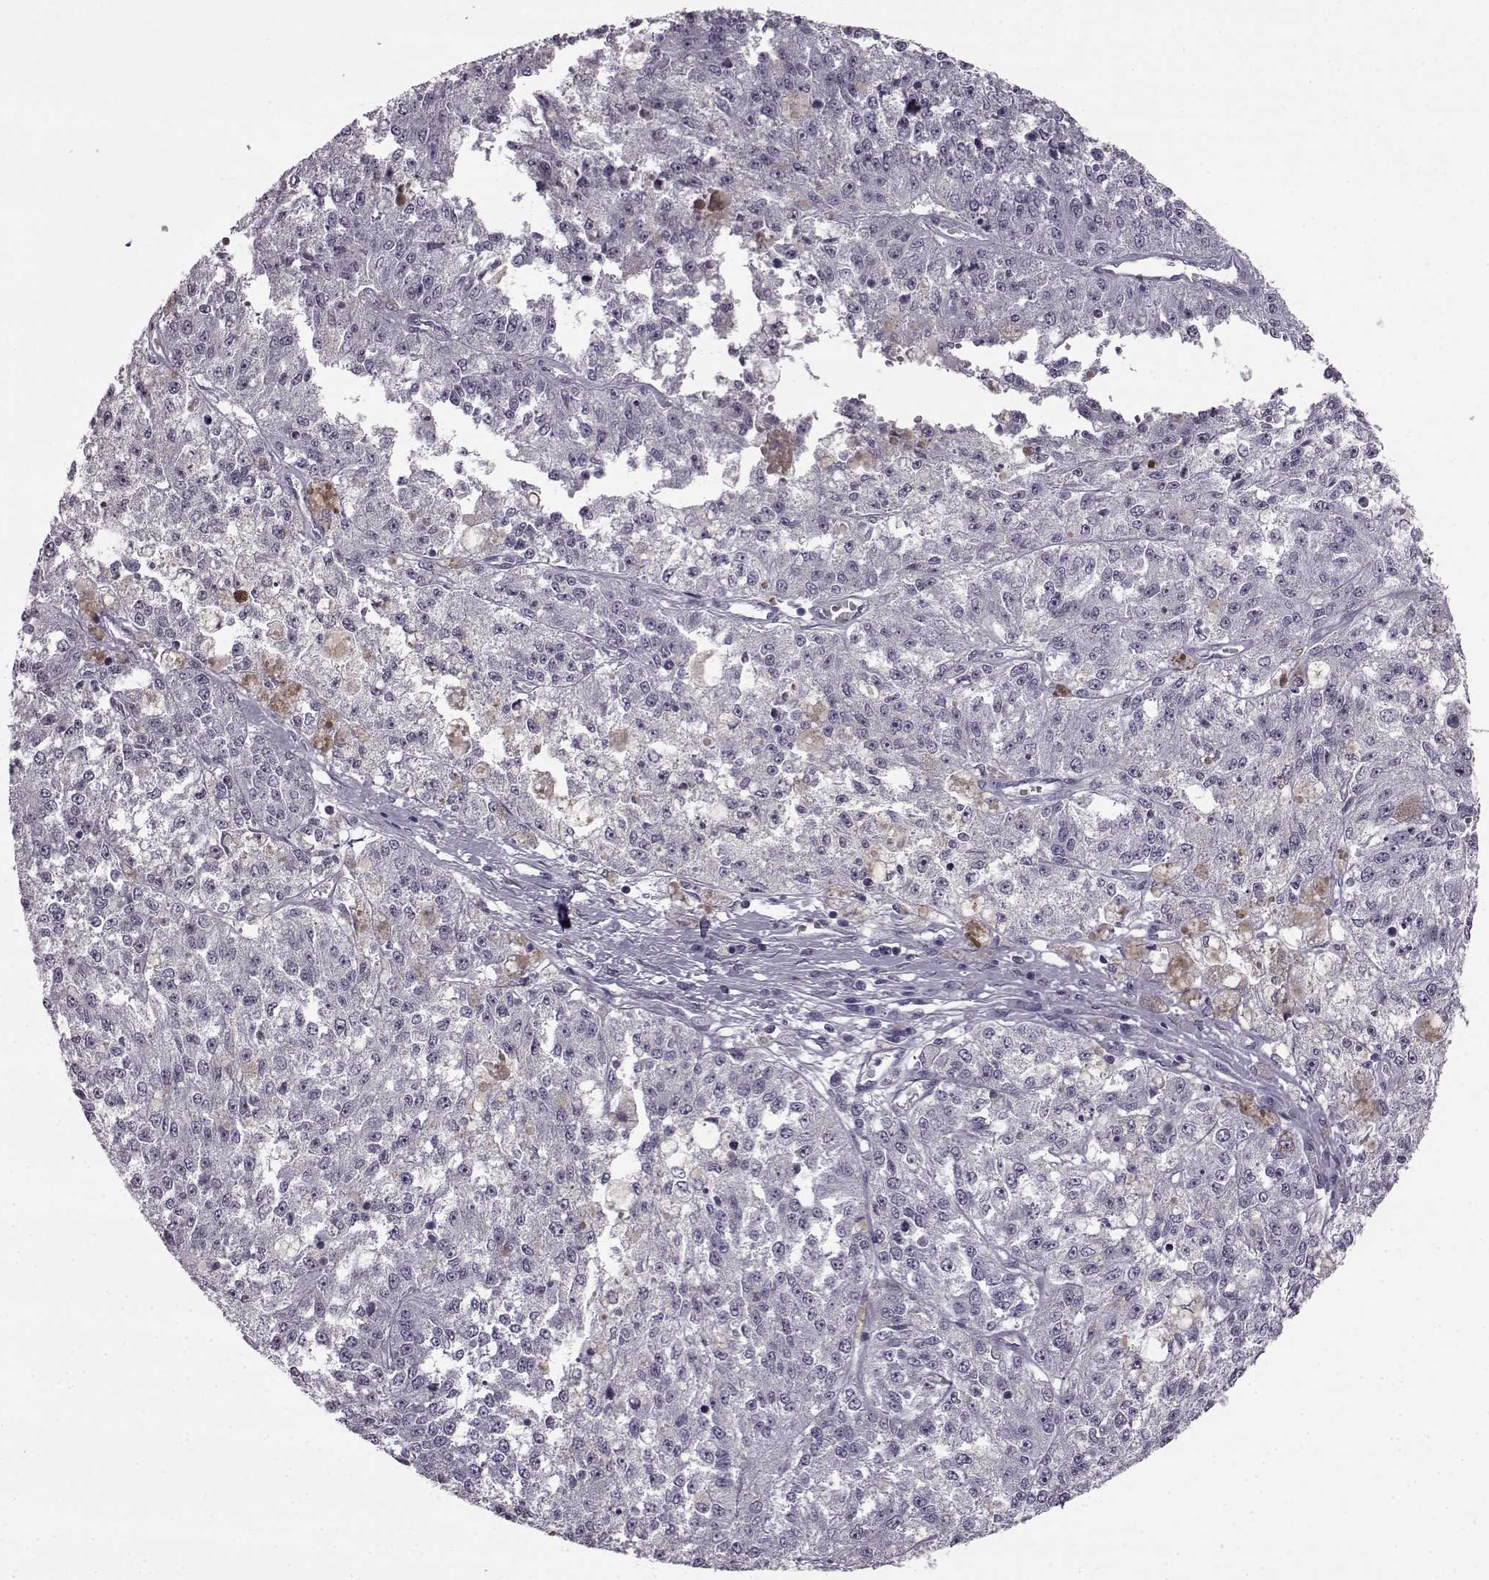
{"staining": {"intensity": "negative", "quantity": "none", "location": "none"}, "tissue": "melanoma", "cell_type": "Tumor cells", "image_type": "cancer", "snomed": [{"axis": "morphology", "description": "Malignant melanoma, Metastatic site"}, {"axis": "topography", "description": "Lymph node"}], "caption": "This is a photomicrograph of IHC staining of melanoma, which shows no staining in tumor cells.", "gene": "SLC28A2", "patient": {"sex": "female", "age": 64}}